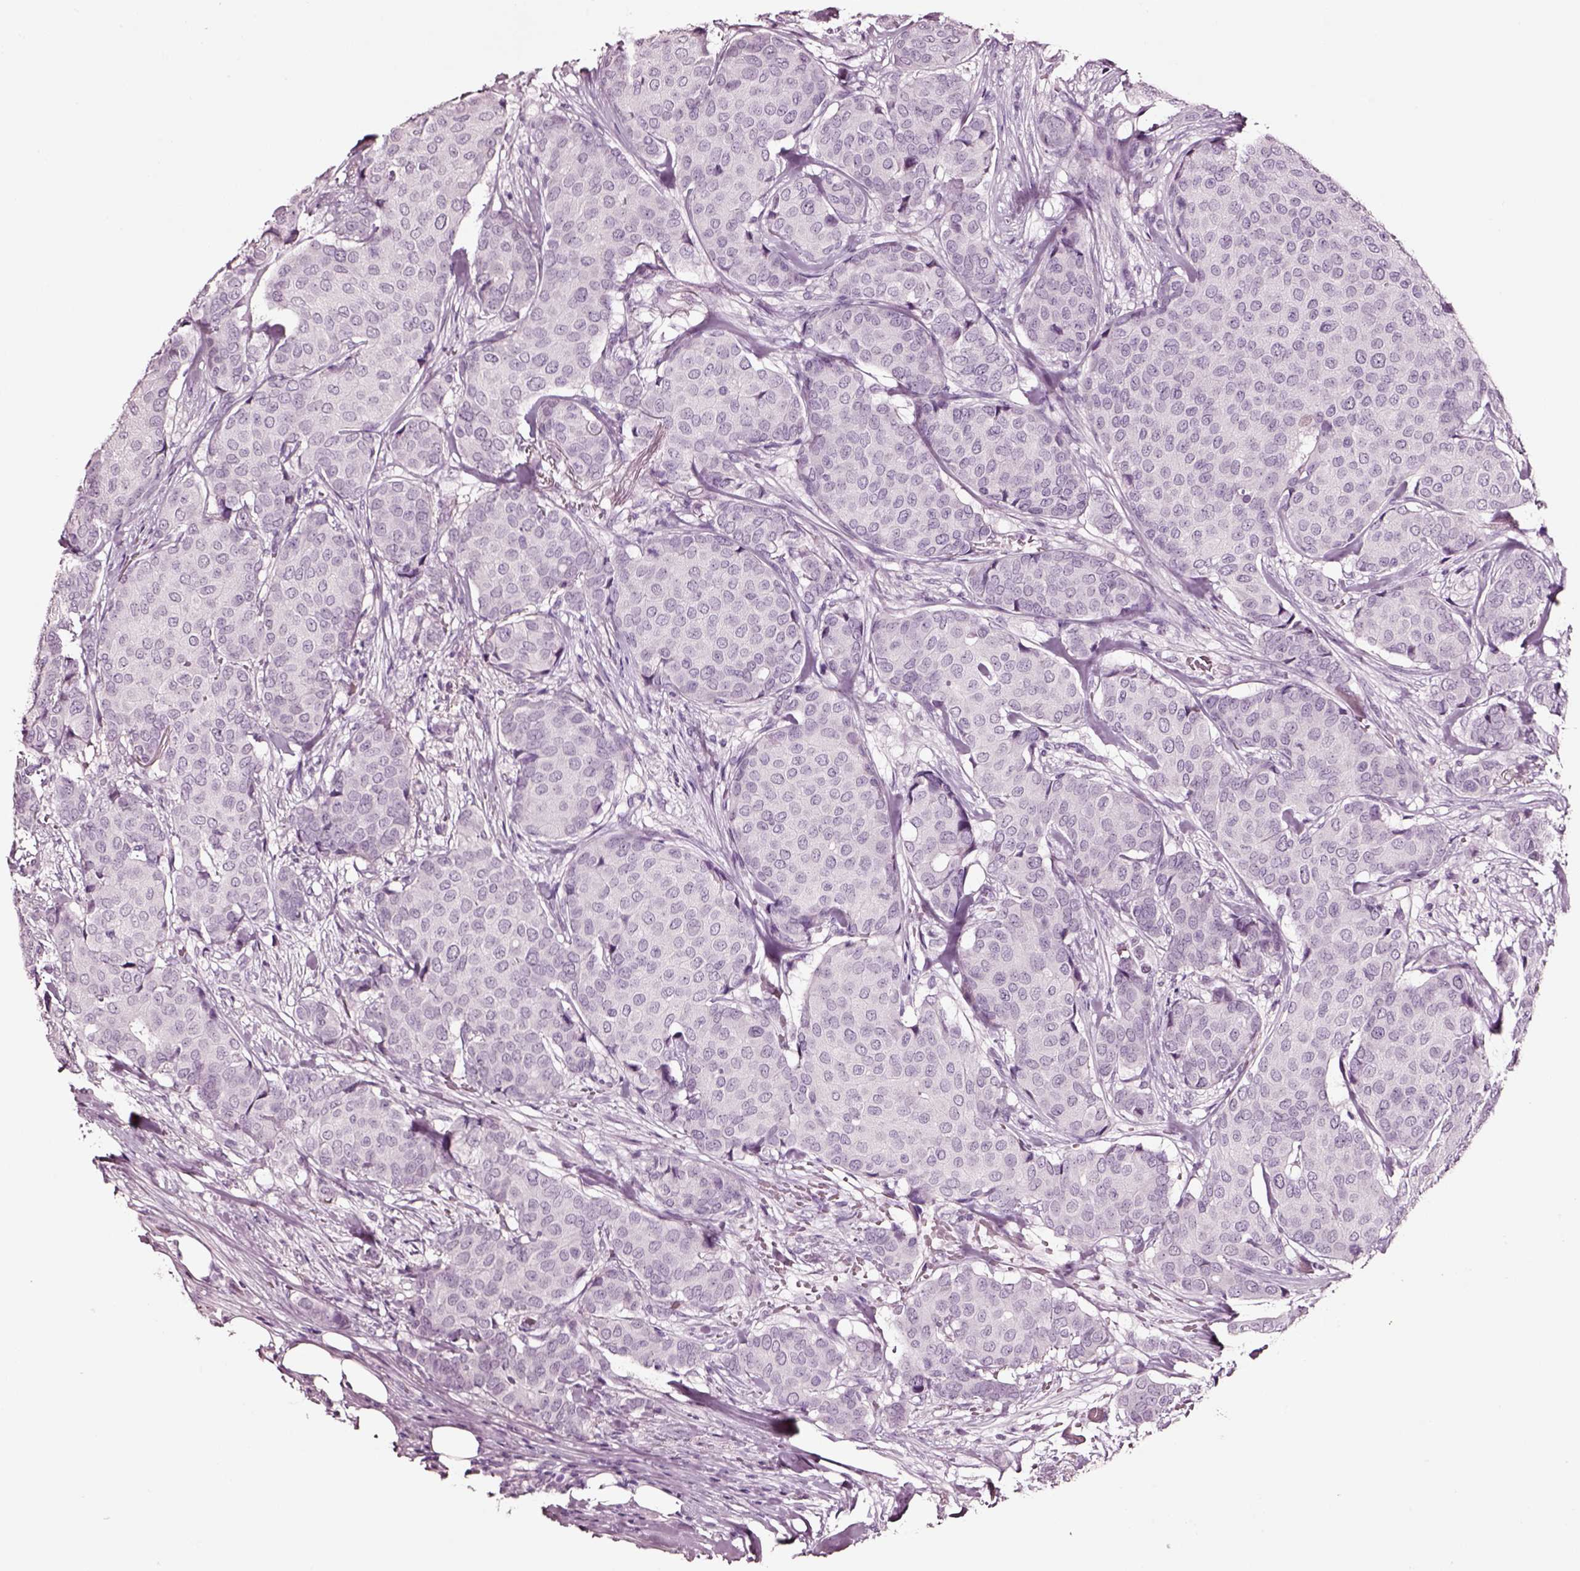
{"staining": {"intensity": "negative", "quantity": "none", "location": "none"}, "tissue": "breast cancer", "cell_type": "Tumor cells", "image_type": "cancer", "snomed": [{"axis": "morphology", "description": "Duct carcinoma"}, {"axis": "topography", "description": "Breast"}], "caption": "DAB (3,3'-diaminobenzidine) immunohistochemical staining of human breast cancer (intraductal carcinoma) exhibits no significant staining in tumor cells.", "gene": "SMIM17", "patient": {"sex": "female", "age": 75}}